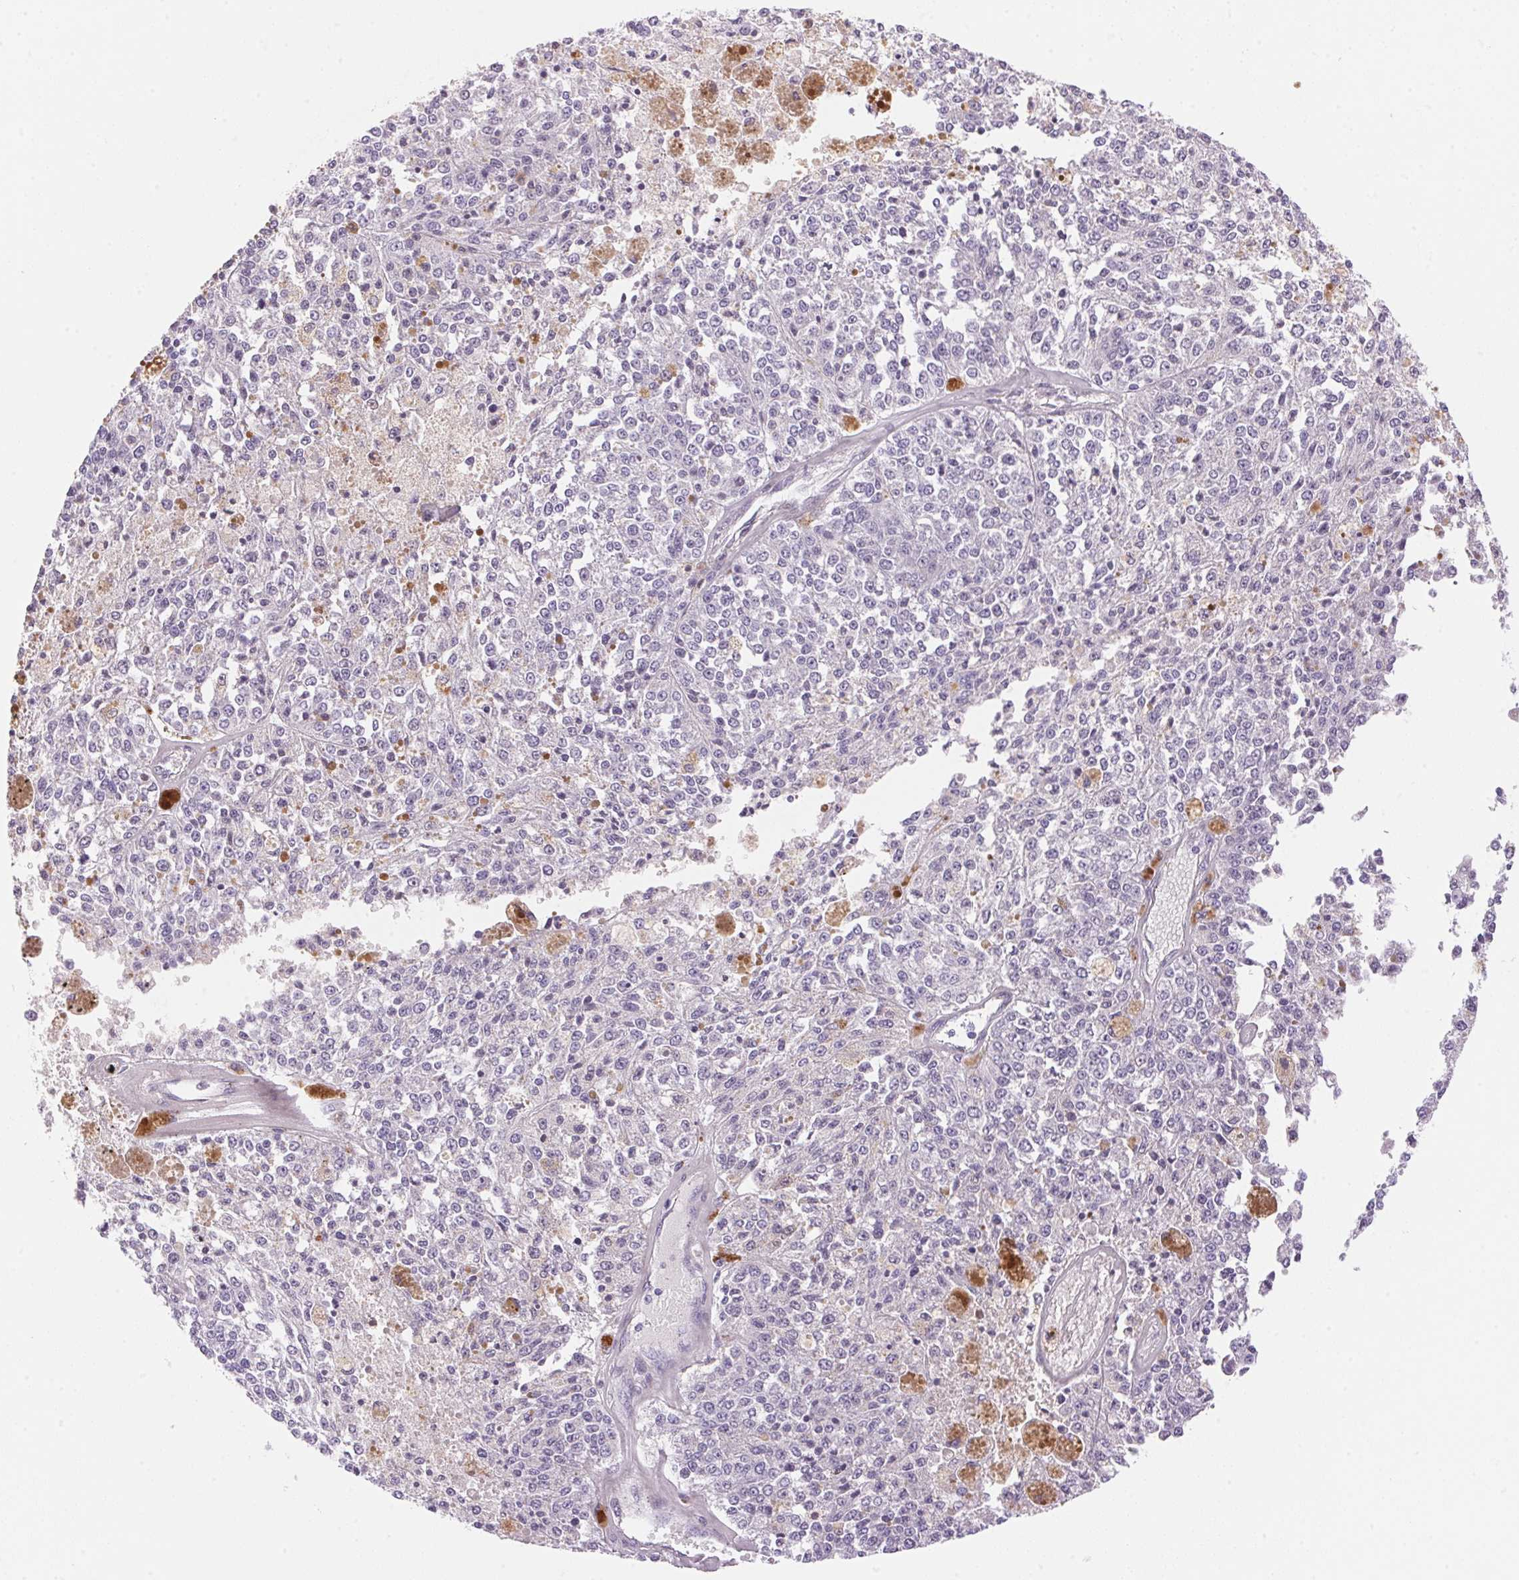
{"staining": {"intensity": "negative", "quantity": "none", "location": "none"}, "tissue": "melanoma", "cell_type": "Tumor cells", "image_type": "cancer", "snomed": [{"axis": "morphology", "description": "Malignant melanoma, Metastatic site"}, {"axis": "topography", "description": "Lymph node"}], "caption": "Immunohistochemistry of human melanoma exhibits no expression in tumor cells. (DAB (3,3'-diaminobenzidine) IHC with hematoxylin counter stain).", "gene": "TEKT1", "patient": {"sex": "female", "age": 64}}